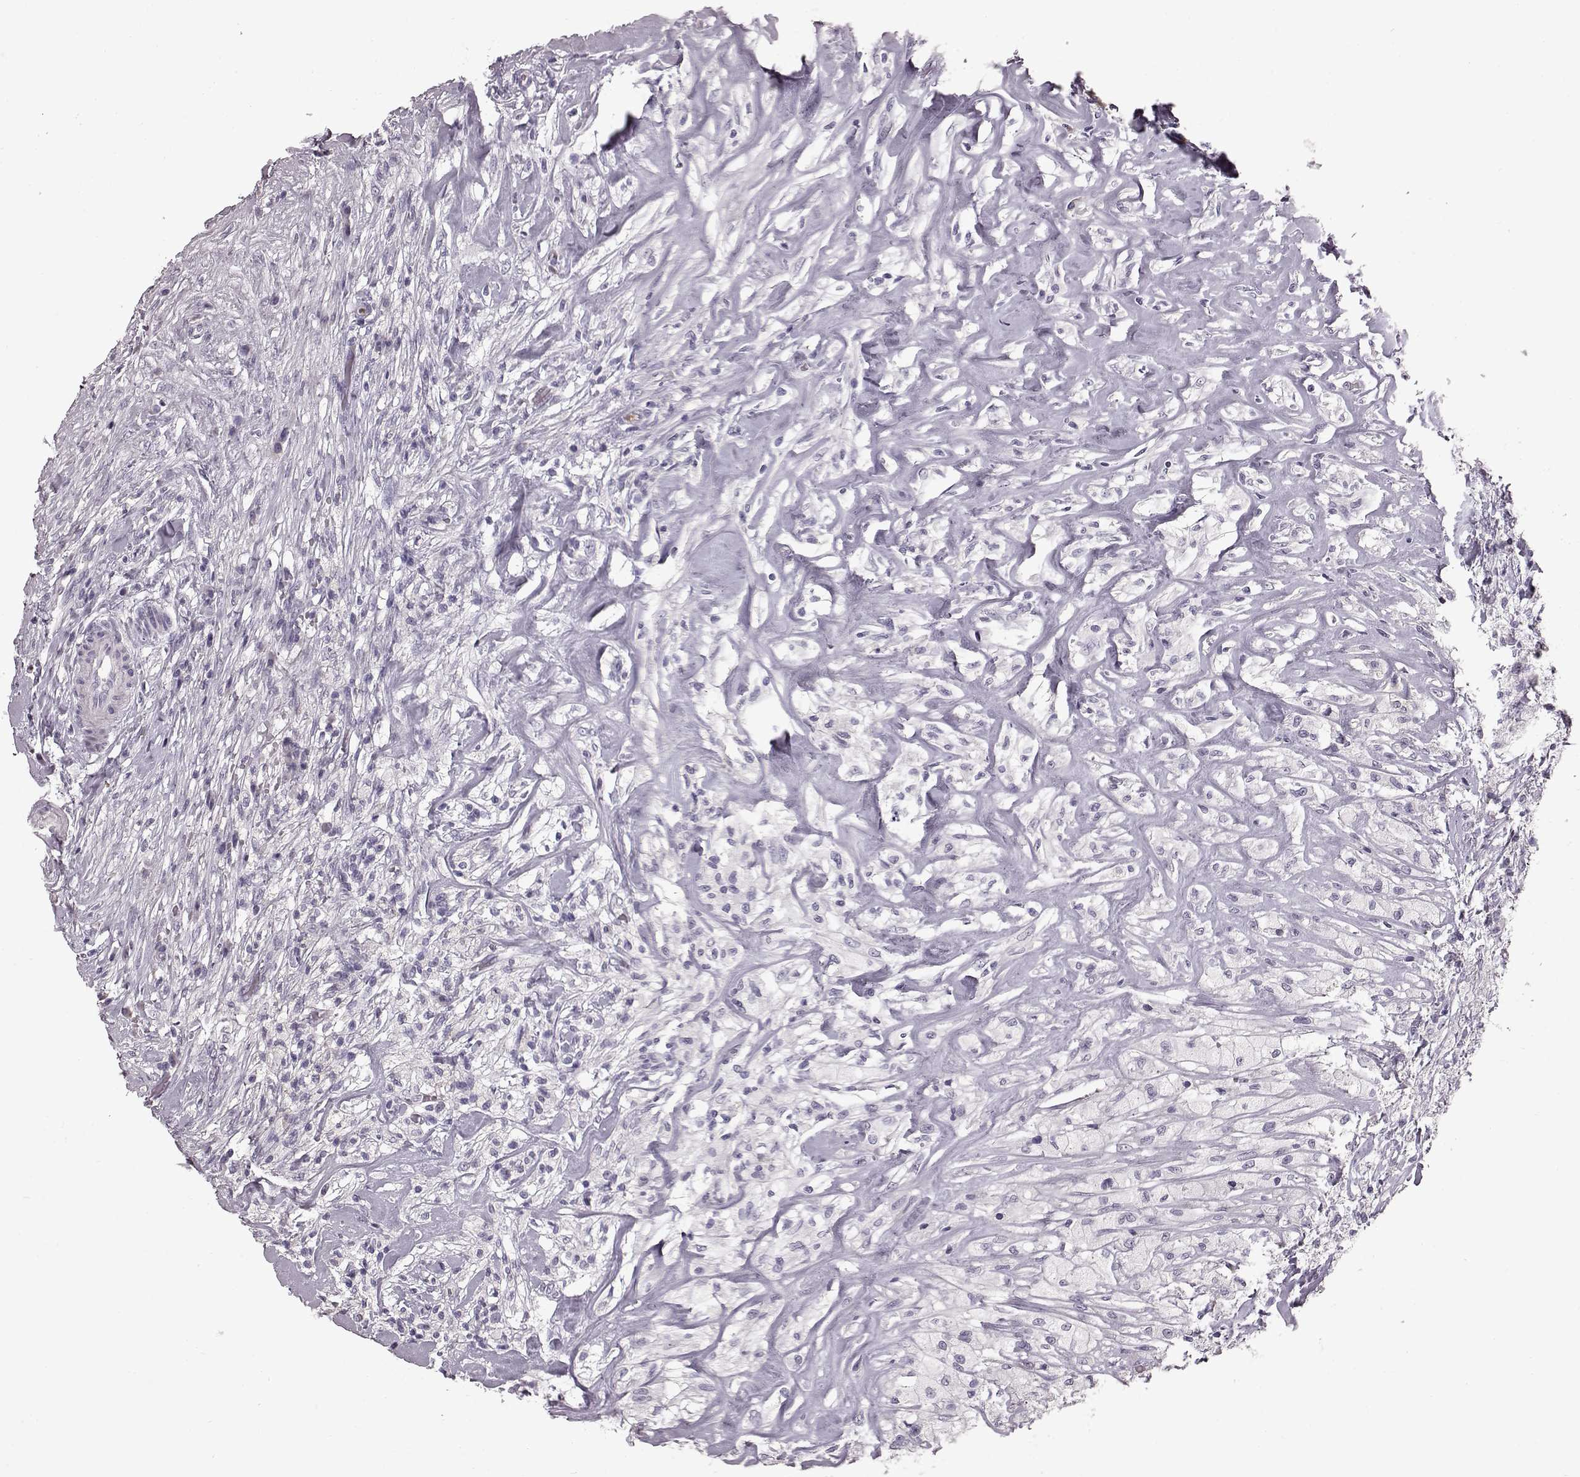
{"staining": {"intensity": "negative", "quantity": "none", "location": "none"}, "tissue": "testis cancer", "cell_type": "Tumor cells", "image_type": "cancer", "snomed": [{"axis": "morphology", "description": "Necrosis, NOS"}, {"axis": "morphology", "description": "Carcinoma, Embryonal, NOS"}, {"axis": "topography", "description": "Testis"}], "caption": "Immunohistochemistry (IHC) micrograph of neoplastic tissue: human testis embryonal carcinoma stained with DAB (3,3'-diaminobenzidine) displays no significant protein staining in tumor cells. (IHC, brightfield microscopy, high magnification).", "gene": "FUT4", "patient": {"sex": "male", "age": 19}}